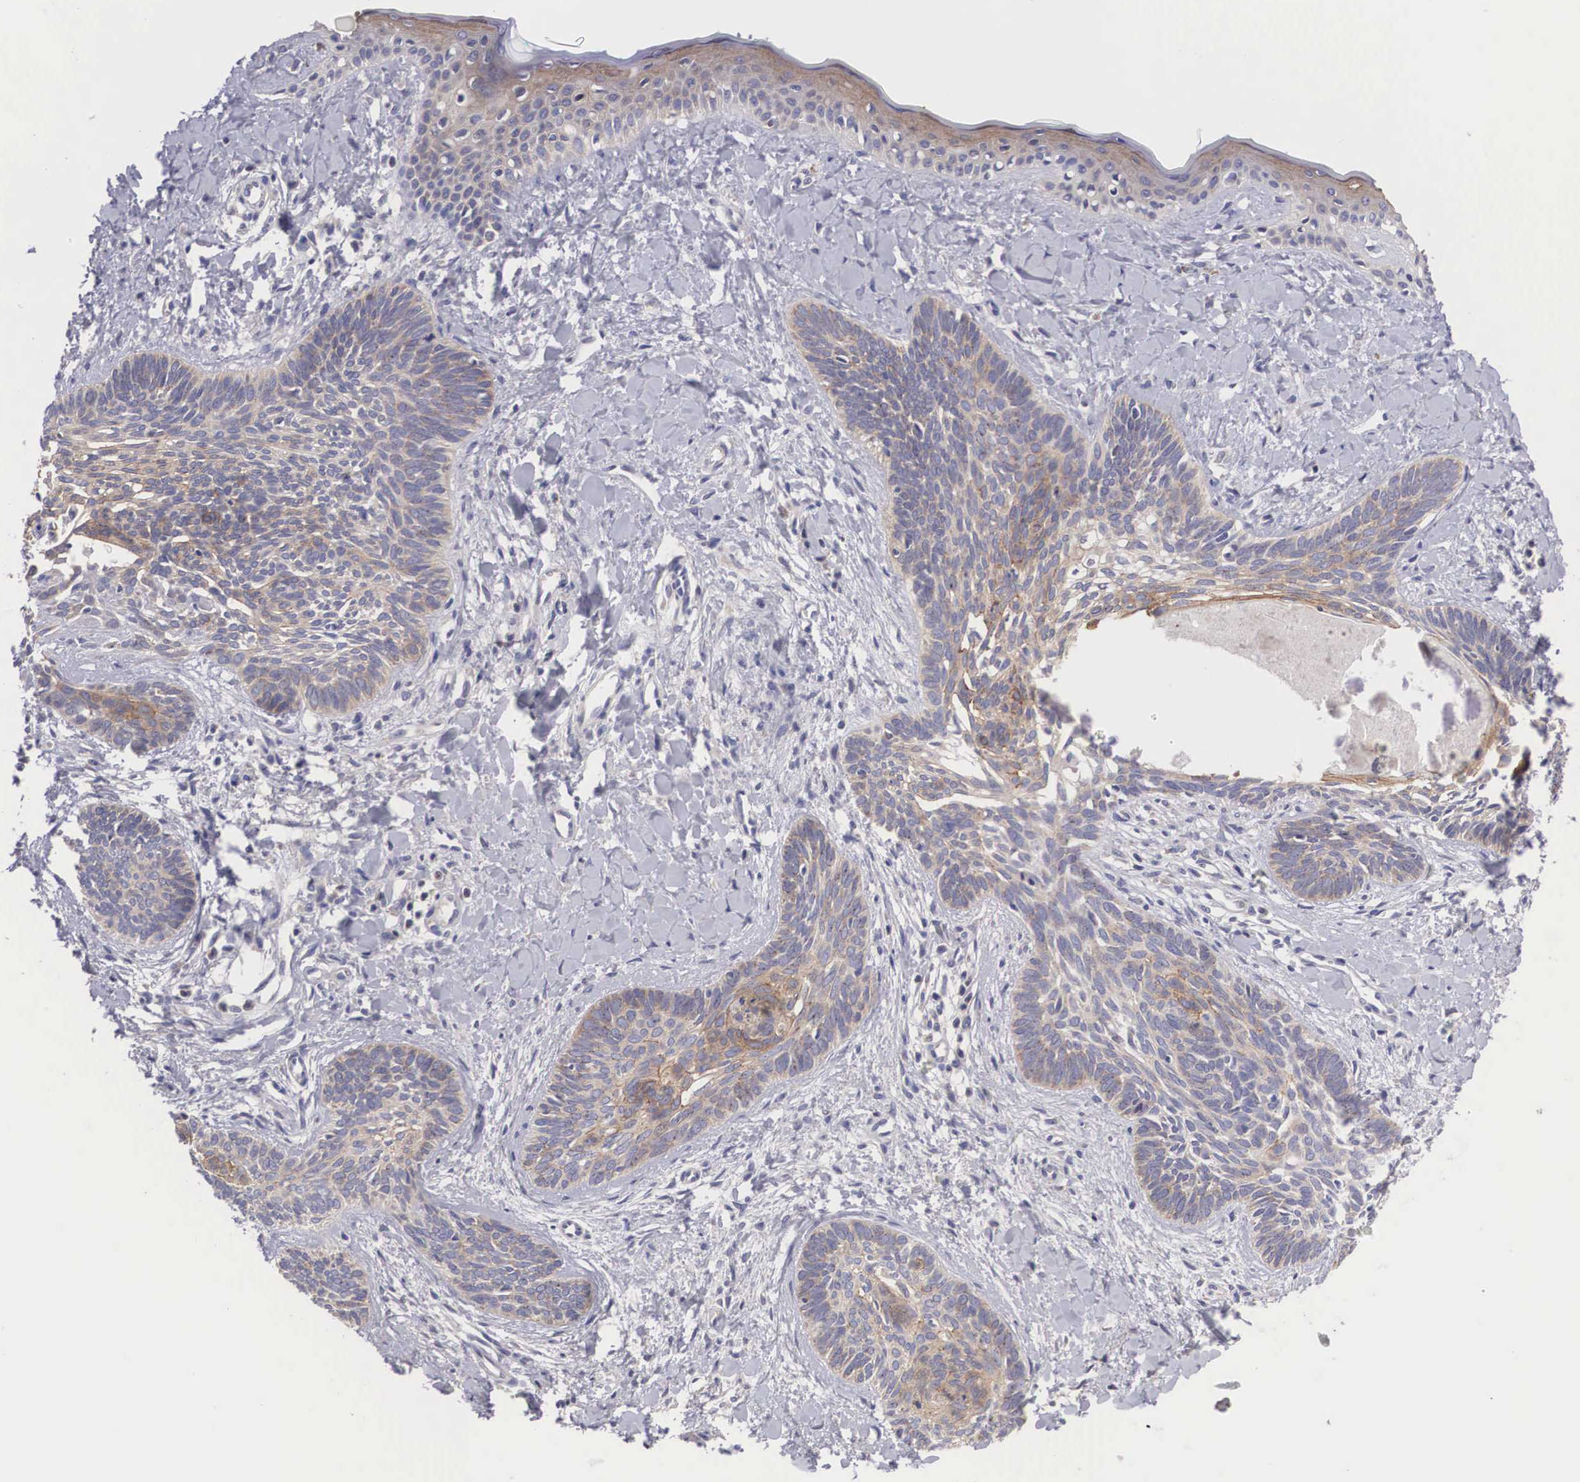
{"staining": {"intensity": "weak", "quantity": "25%-75%", "location": "cytoplasmic/membranous"}, "tissue": "skin cancer", "cell_type": "Tumor cells", "image_type": "cancer", "snomed": [{"axis": "morphology", "description": "Basal cell carcinoma"}, {"axis": "topography", "description": "Skin"}], "caption": "This is a photomicrograph of immunohistochemistry (IHC) staining of skin cancer, which shows weak expression in the cytoplasmic/membranous of tumor cells.", "gene": "TXLNG", "patient": {"sex": "female", "age": 81}}